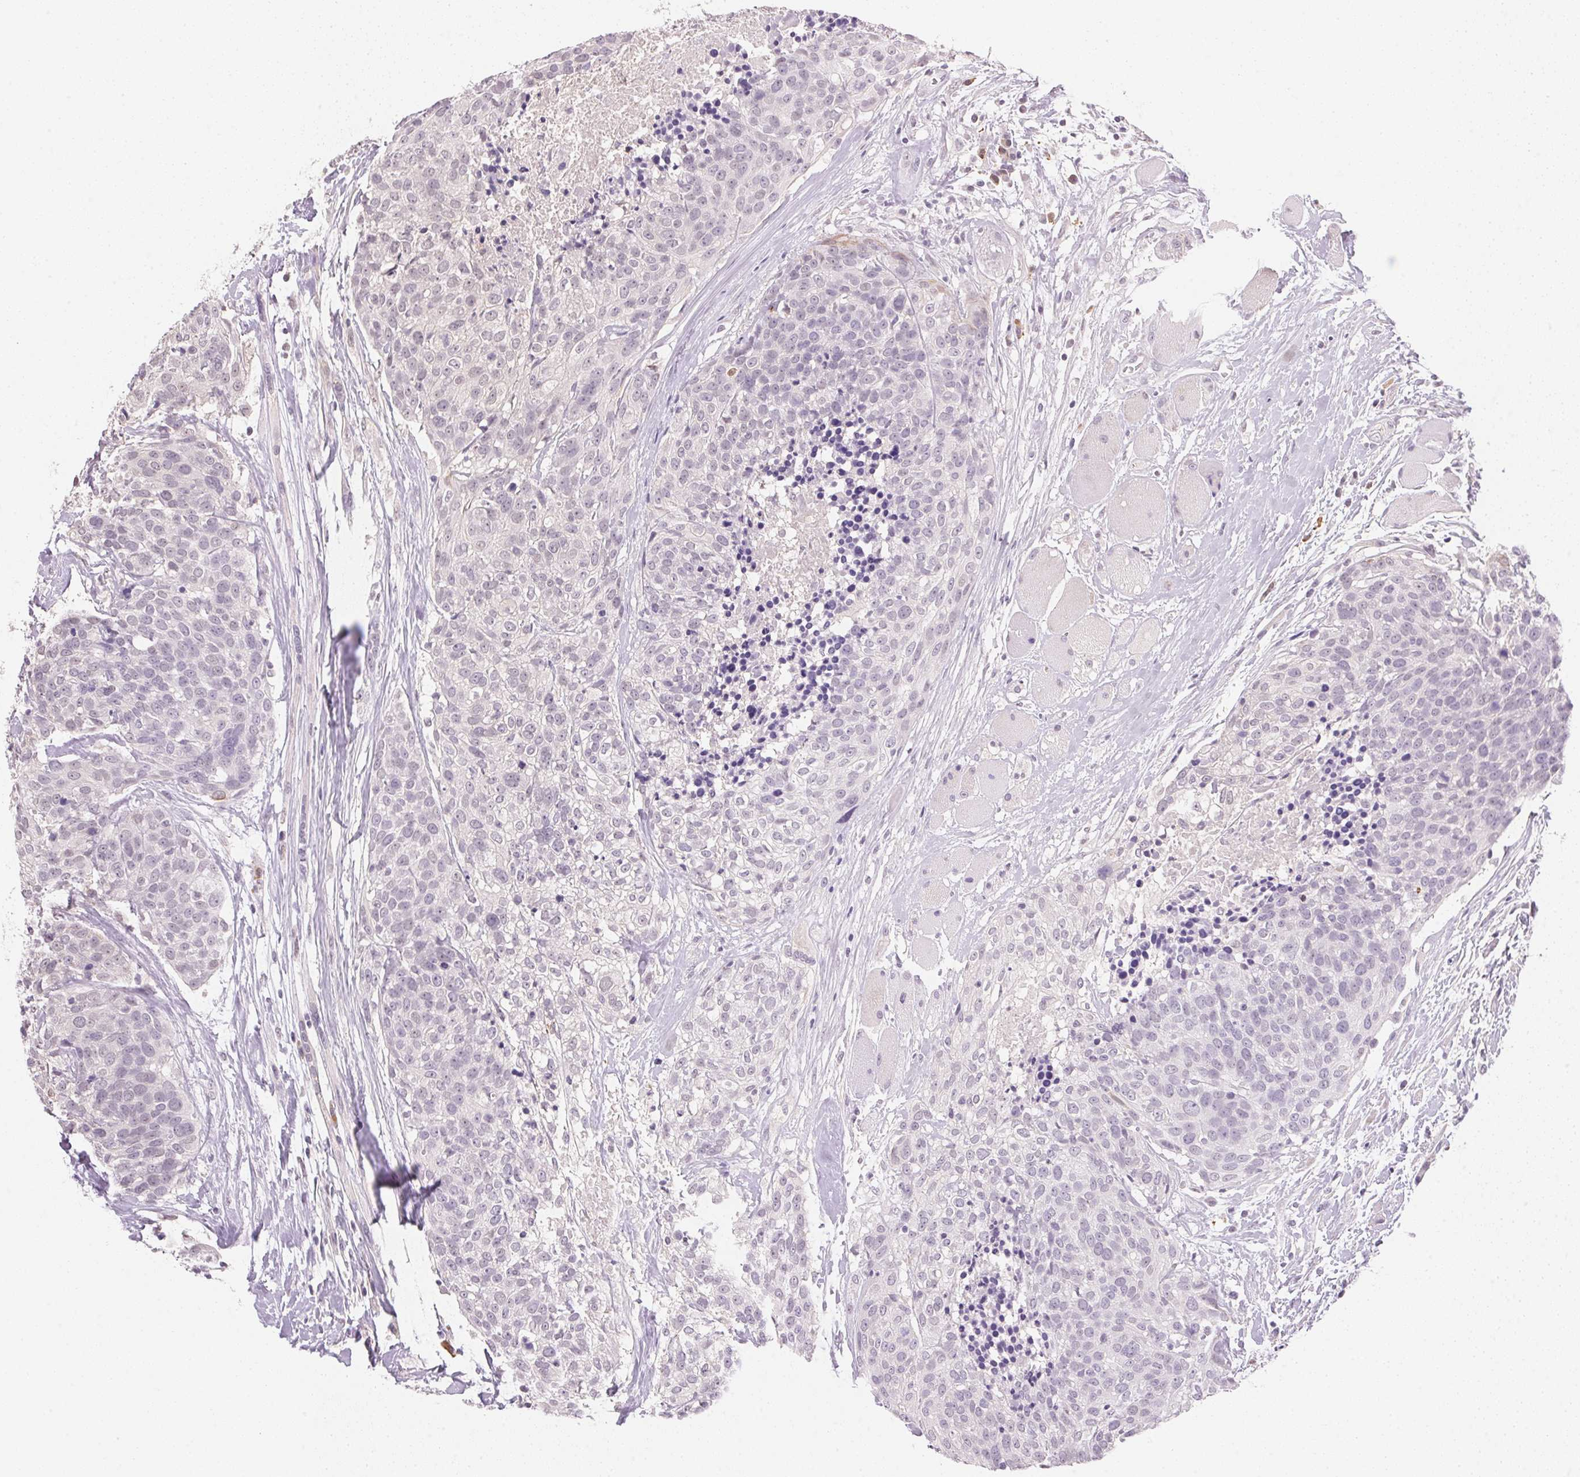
{"staining": {"intensity": "negative", "quantity": "none", "location": "none"}, "tissue": "head and neck cancer", "cell_type": "Tumor cells", "image_type": "cancer", "snomed": [{"axis": "morphology", "description": "Squamous cell carcinoma, NOS"}, {"axis": "topography", "description": "Oral tissue"}, {"axis": "topography", "description": "Head-Neck"}], "caption": "An IHC histopathology image of head and neck cancer (squamous cell carcinoma) is shown. There is no staining in tumor cells of head and neck cancer (squamous cell carcinoma).", "gene": "FNDC4", "patient": {"sex": "male", "age": 64}}